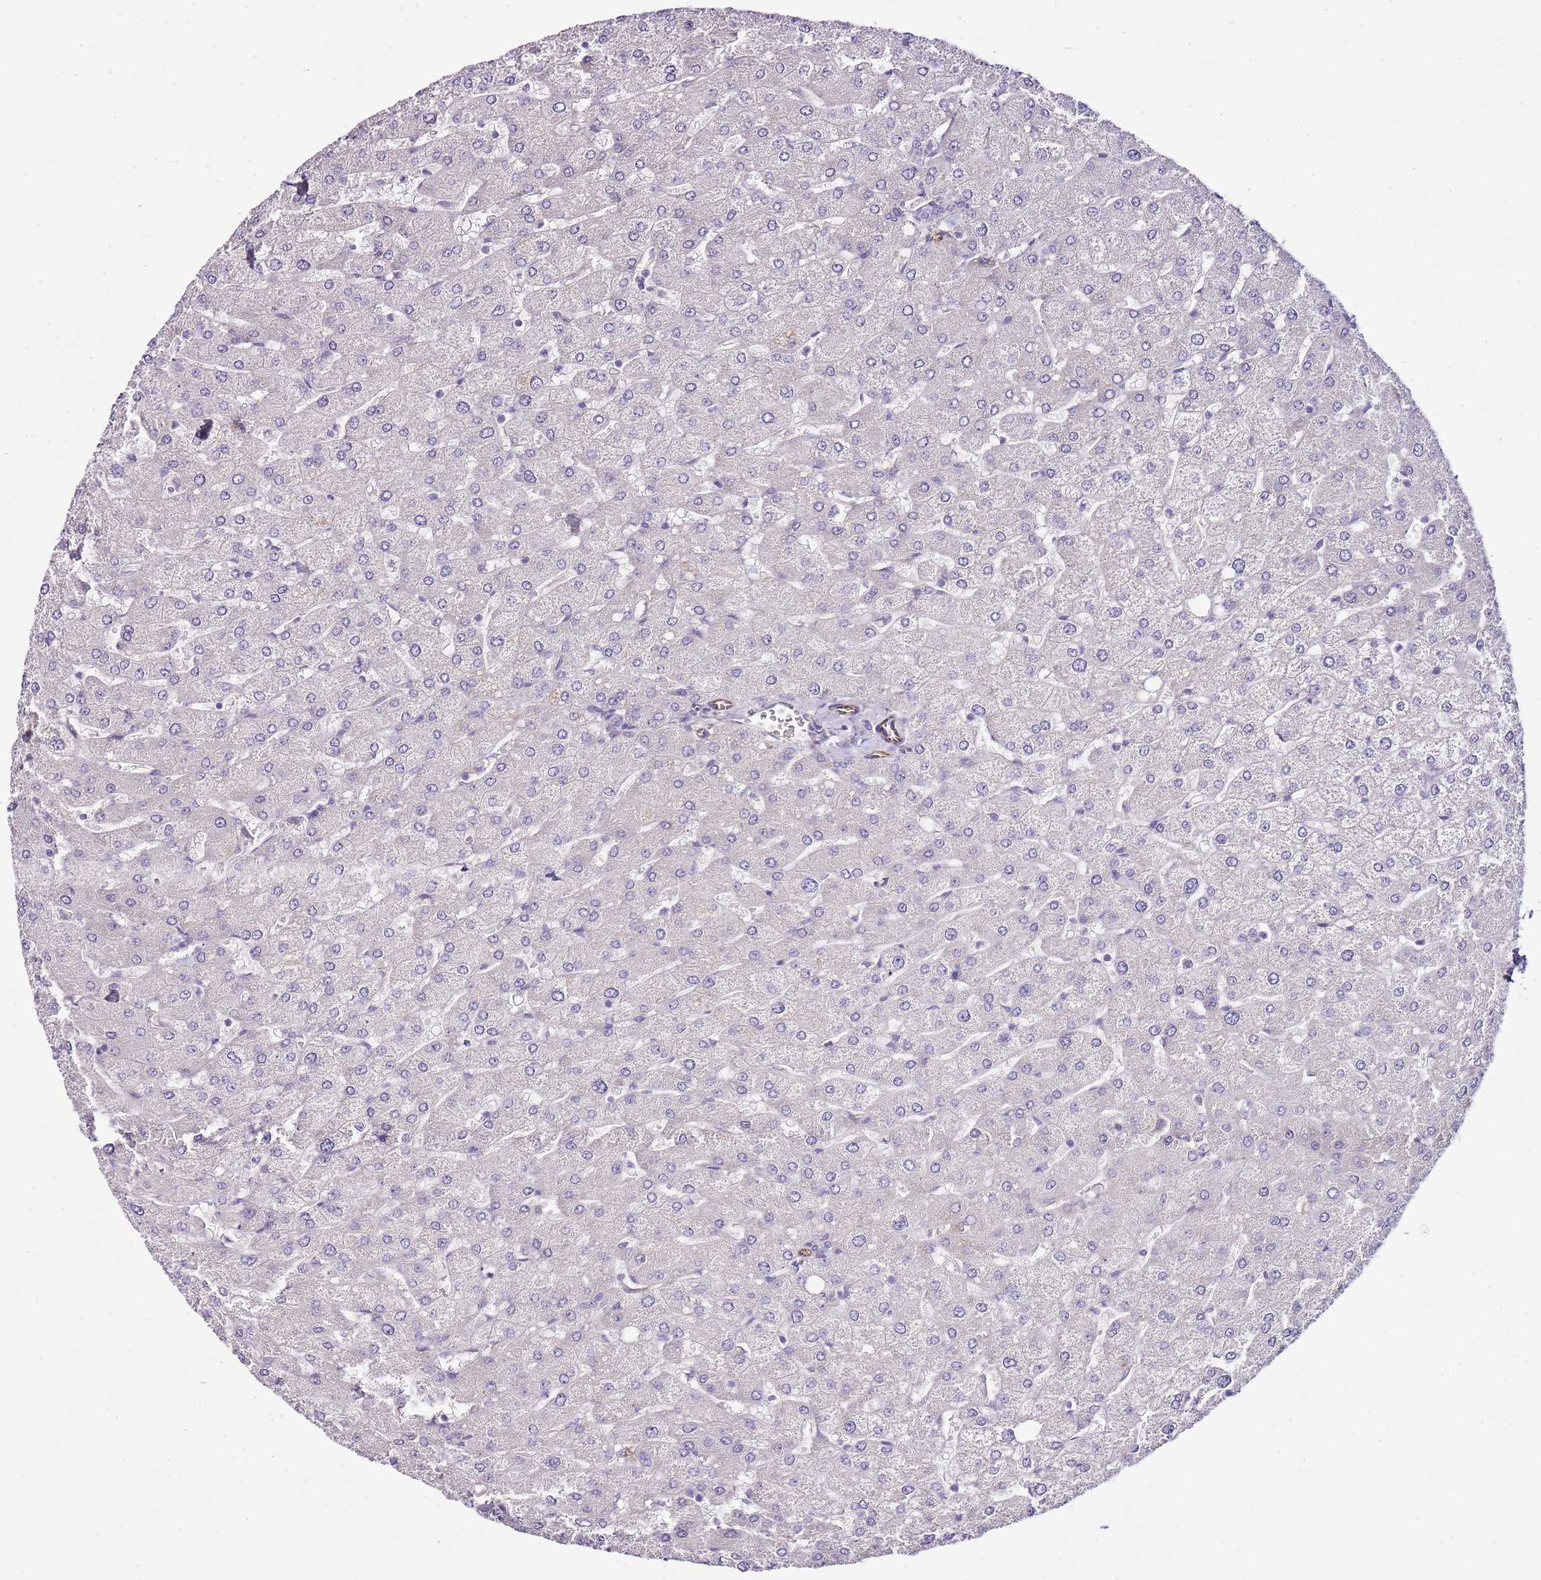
{"staining": {"intensity": "negative", "quantity": "none", "location": "none"}, "tissue": "liver", "cell_type": "Cholangiocytes", "image_type": "normal", "snomed": [{"axis": "morphology", "description": "Normal tissue, NOS"}, {"axis": "topography", "description": "Liver"}], "caption": "This is an immunohistochemistry (IHC) image of benign human liver. There is no expression in cholangiocytes.", "gene": "ZNF786", "patient": {"sex": "male", "age": 55}}